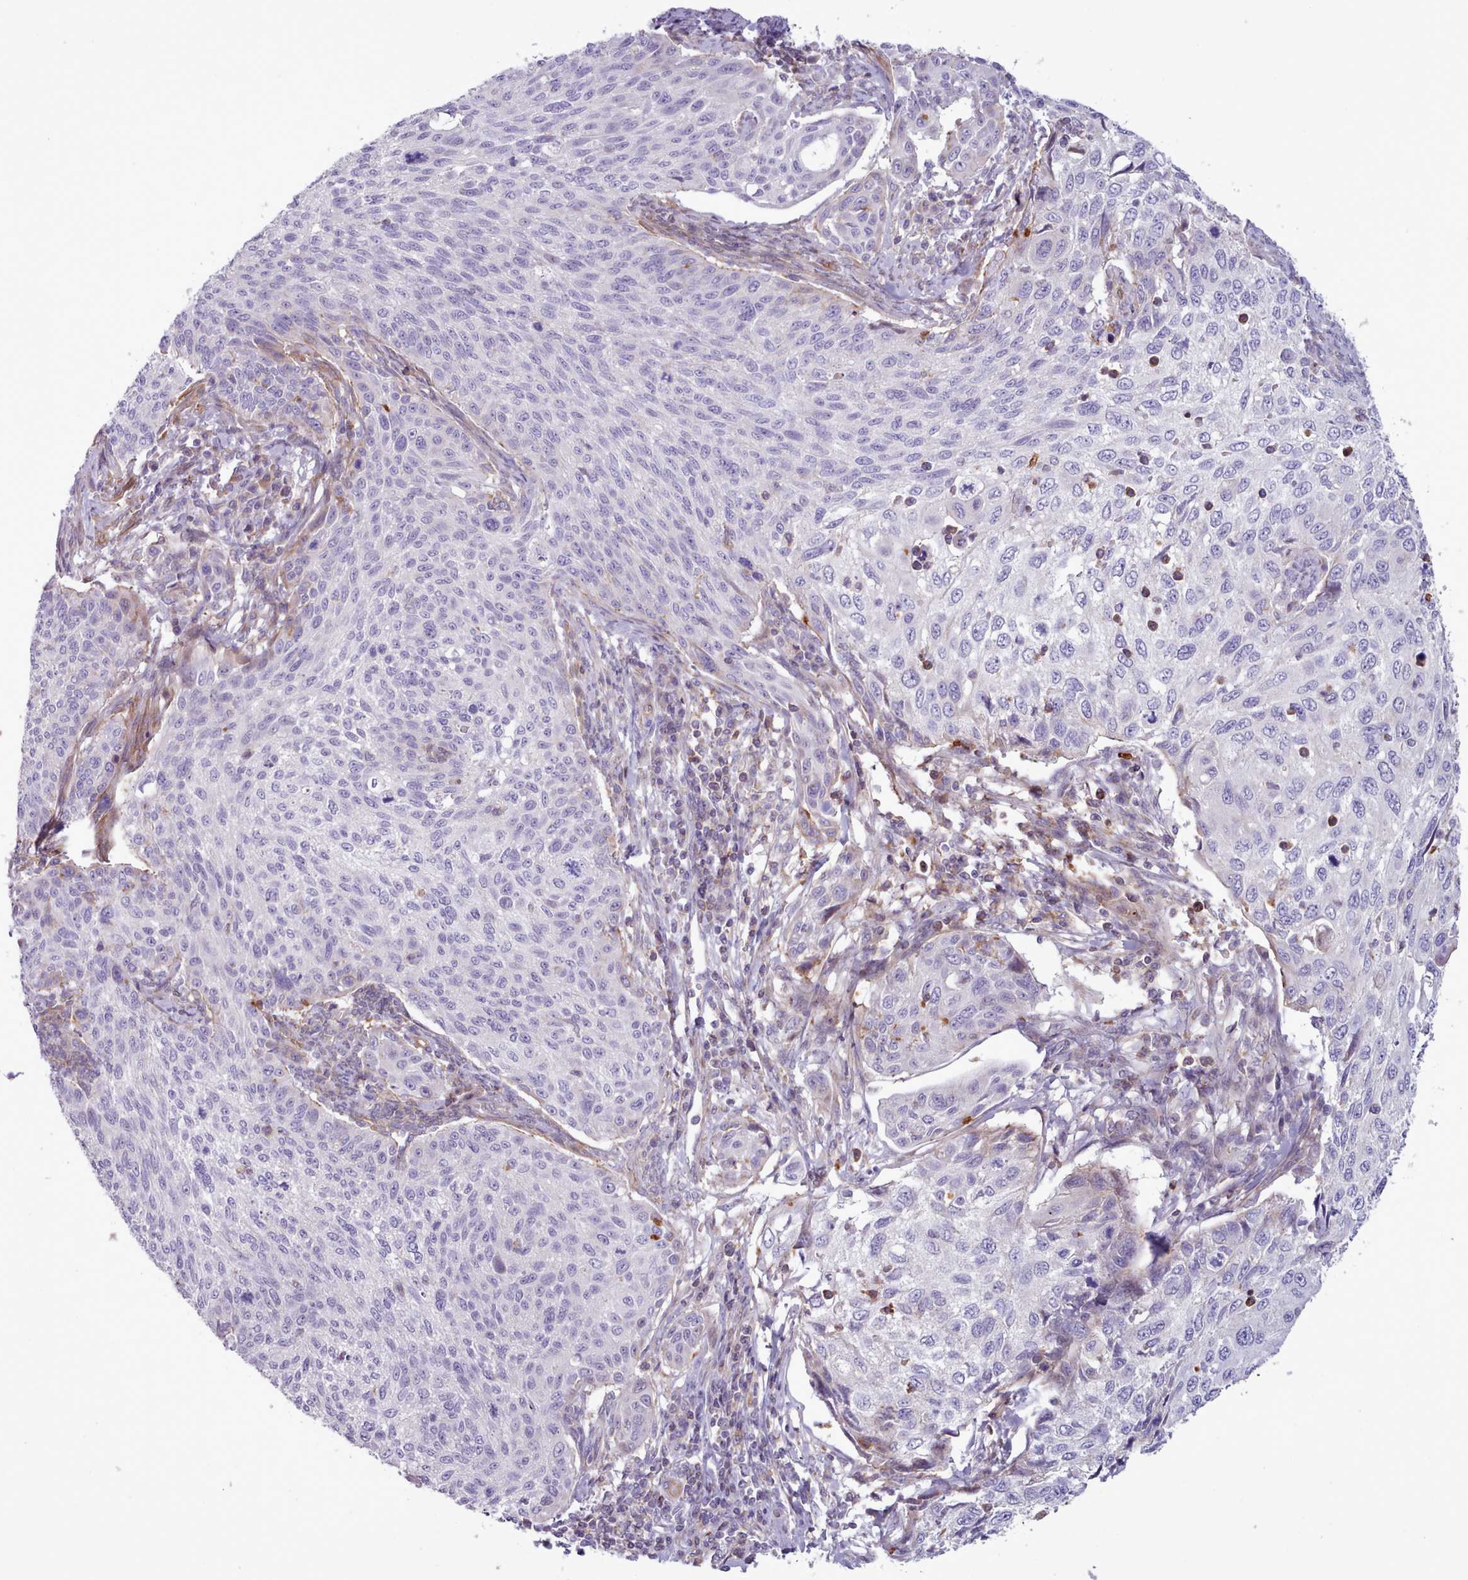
{"staining": {"intensity": "negative", "quantity": "none", "location": "none"}, "tissue": "cervical cancer", "cell_type": "Tumor cells", "image_type": "cancer", "snomed": [{"axis": "morphology", "description": "Squamous cell carcinoma, NOS"}, {"axis": "topography", "description": "Cervix"}], "caption": "Tumor cells are negative for protein expression in human cervical squamous cell carcinoma. (Brightfield microscopy of DAB immunohistochemistry (IHC) at high magnification).", "gene": "TENT4B", "patient": {"sex": "female", "age": 70}}